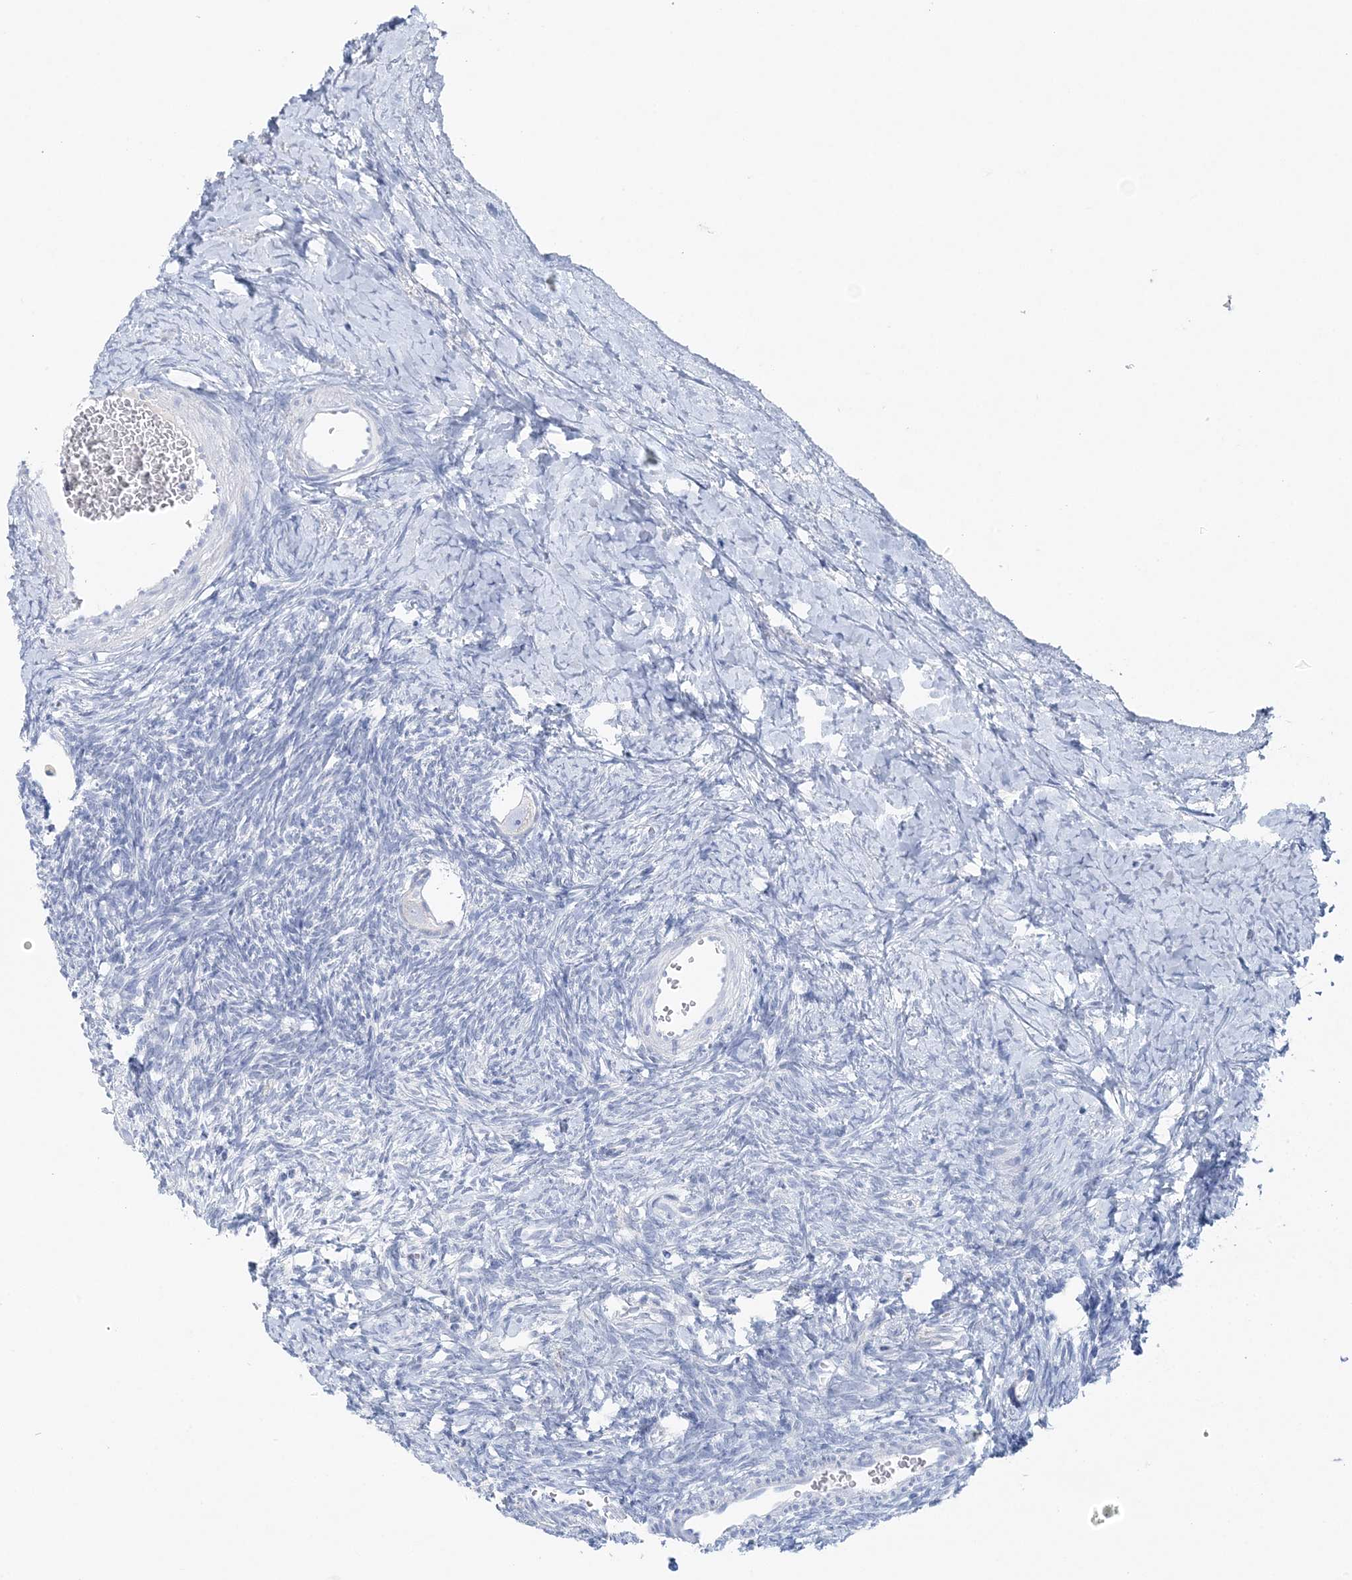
{"staining": {"intensity": "negative", "quantity": "none", "location": "none"}, "tissue": "ovary", "cell_type": "Follicle cells", "image_type": "normal", "snomed": [{"axis": "morphology", "description": "Normal tissue, NOS"}, {"axis": "morphology", "description": "Developmental malformation"}, {"axis": "topography", "description": "Ovary"}], "caption": "Immunohistochemical staining of normal human ovary reveals no significant expression in follicle cells. Brightfield microscopy of IHC stained with DAB (3,3'-diaminobenzidine) (brown) and hematoxylin (blue), captured at high magnification.", "gene": "SLC5A6", "patient": {"sex": "female", "age": 39}}